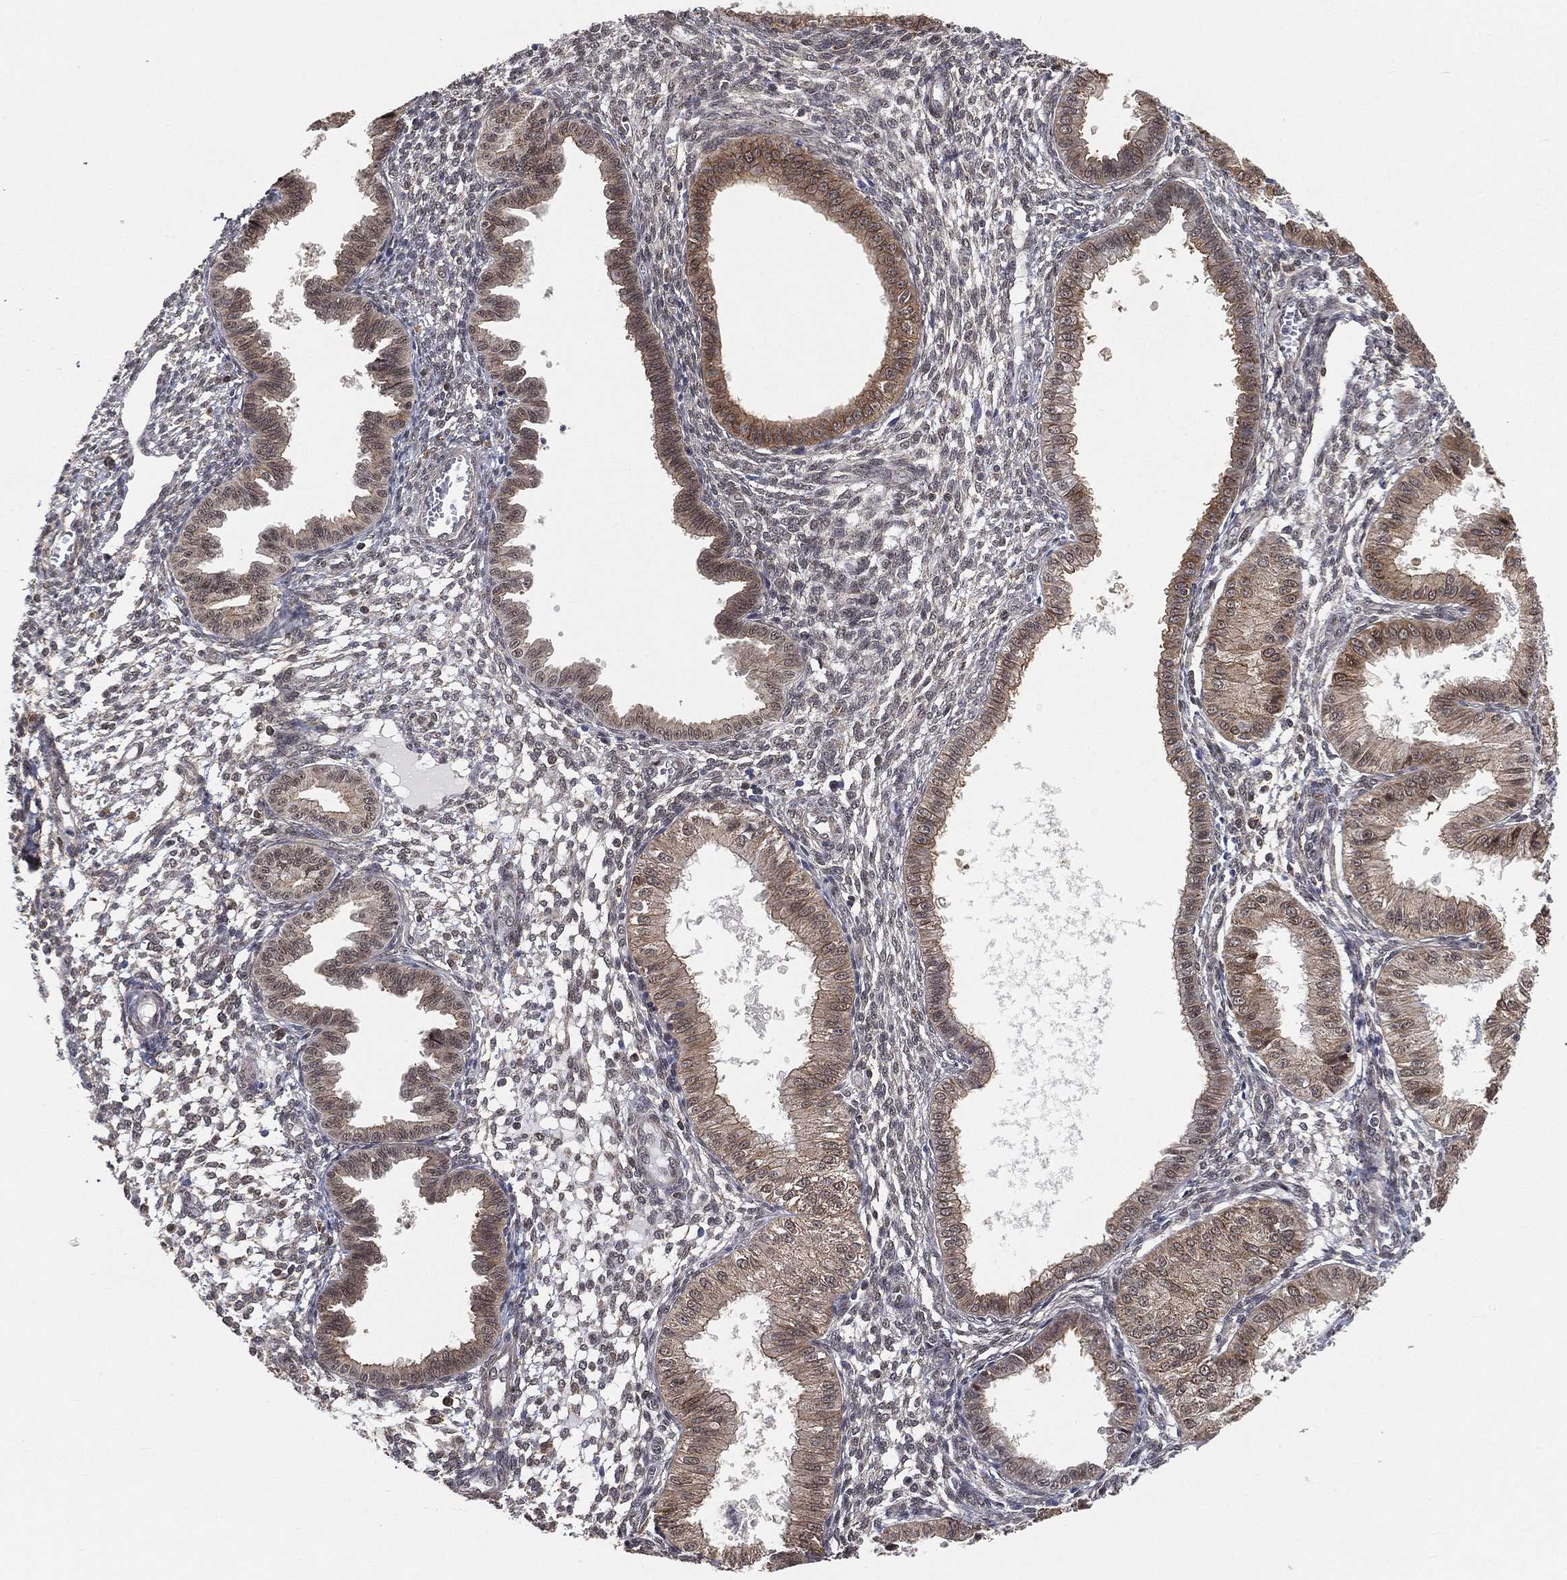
{"staining": {"intensity": "moderate", "quantity": "25%-75%", "location": "nuclear"}, "tissue": "endometrium", "cell_type": "Cells in endometrial stroma", "image_type": "normal", "snomed": [{"axis": "morphology", "description": "Normal tissue, NOS"}, {"axis": "topography", "description": "Endometrium"}], "caption": "IHC photomicrograph of unremarkable endometrium: endometrium stained using IHC shows medium levels of moderate protein expression localized specifically in the nuclear of cells in endometrial stroma, appearing as a nuclear brown color.", "gene": "RSRC2", "patient": {"sex": "female", "age": 43}}